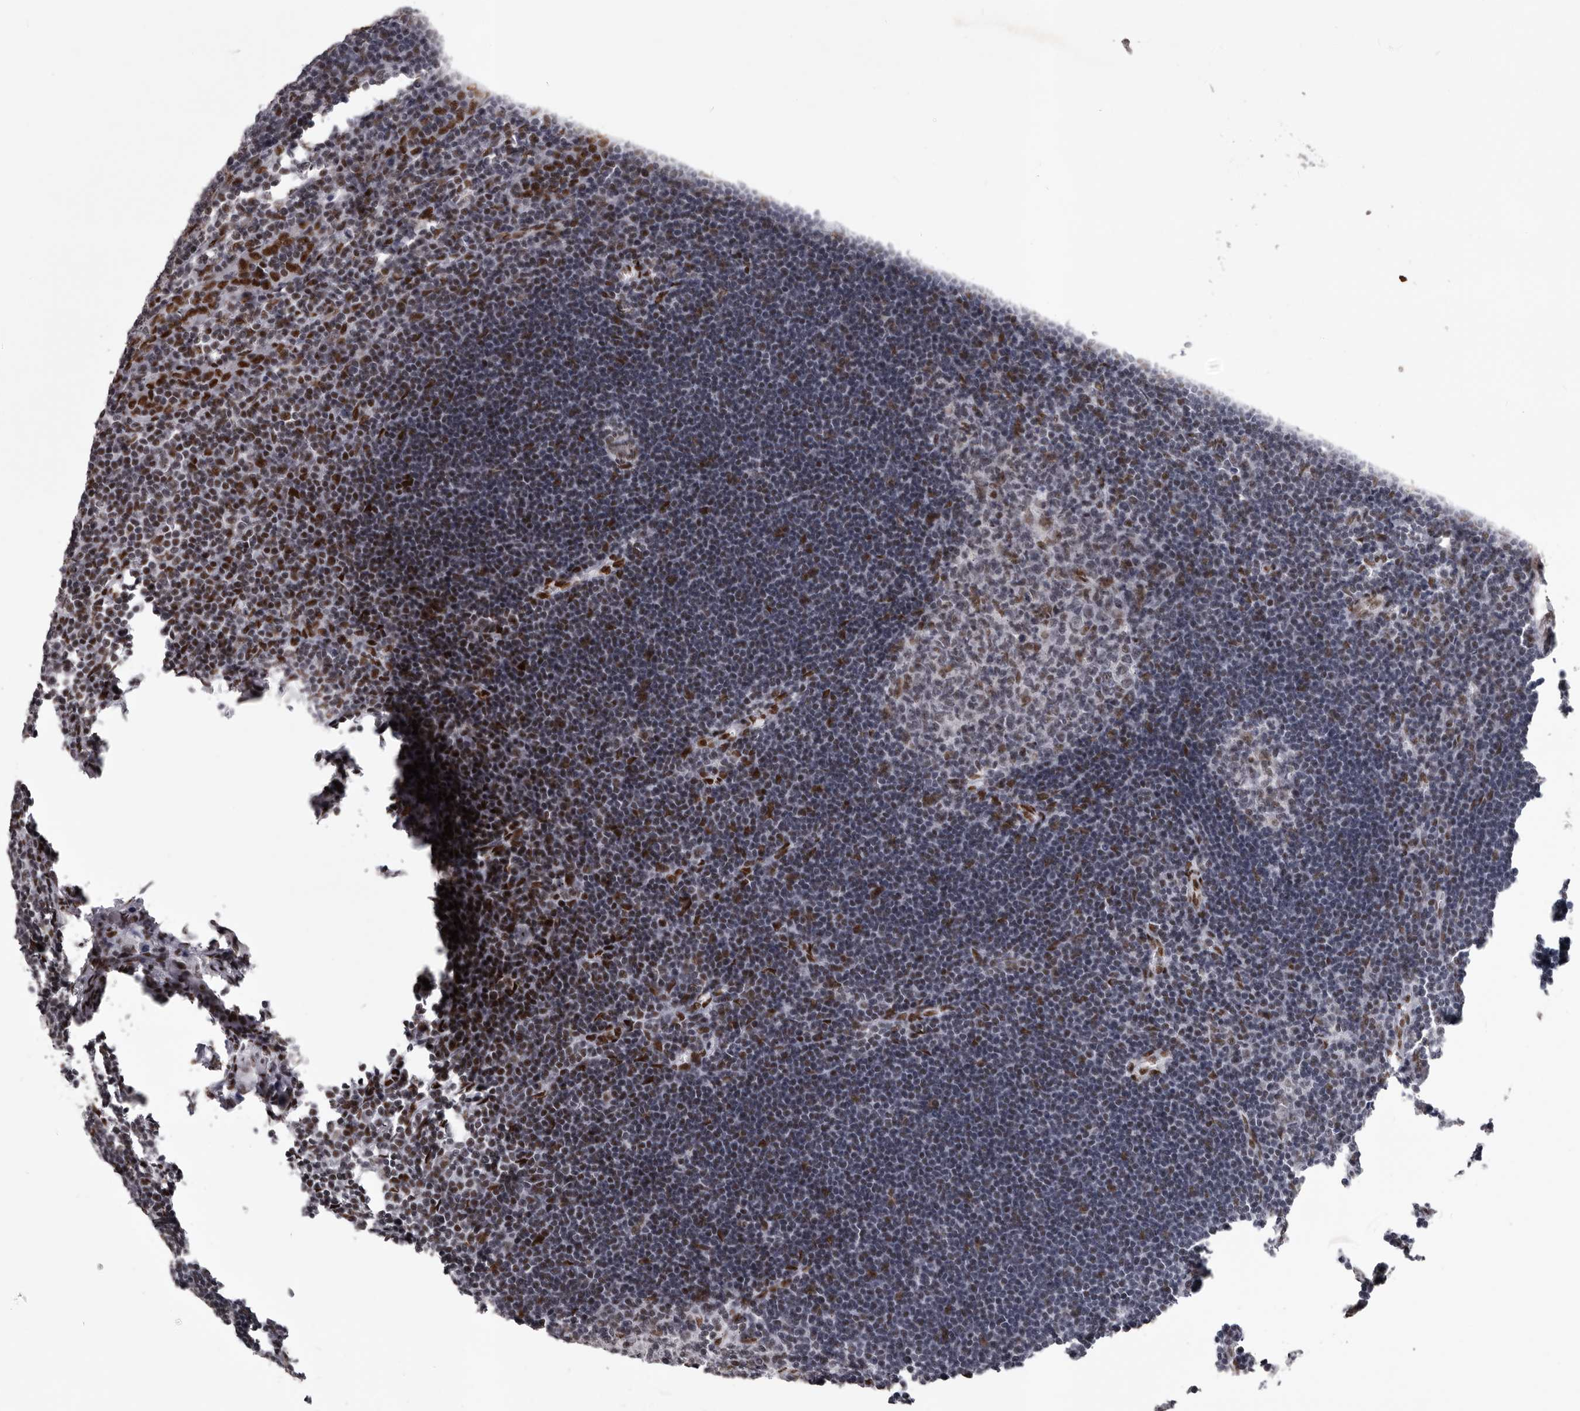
{"staining": {"intensity": "moderate", "quantity": "25%-75%", "location": "nuclear"}, "tissue": "lymph node", "cell_type": "Germinal center cells", "image_type": "normal", "snomed": [{"axis": "morphology", "description": "Normal tissue, NOS"}, {"axis": "morphology", "description": "Malignant melanoma, Metastatic site"}, {"axis": "topography", "description": "Lymph node"}], "caption": "Approximately 25%-75% of germinal center cells in normal human lymph node show moderate nuclear protein staining as visualized by brown immunohistochemical staining.", "gene": "NUMA1", "patient": {"sex": "male", "age": 41}}